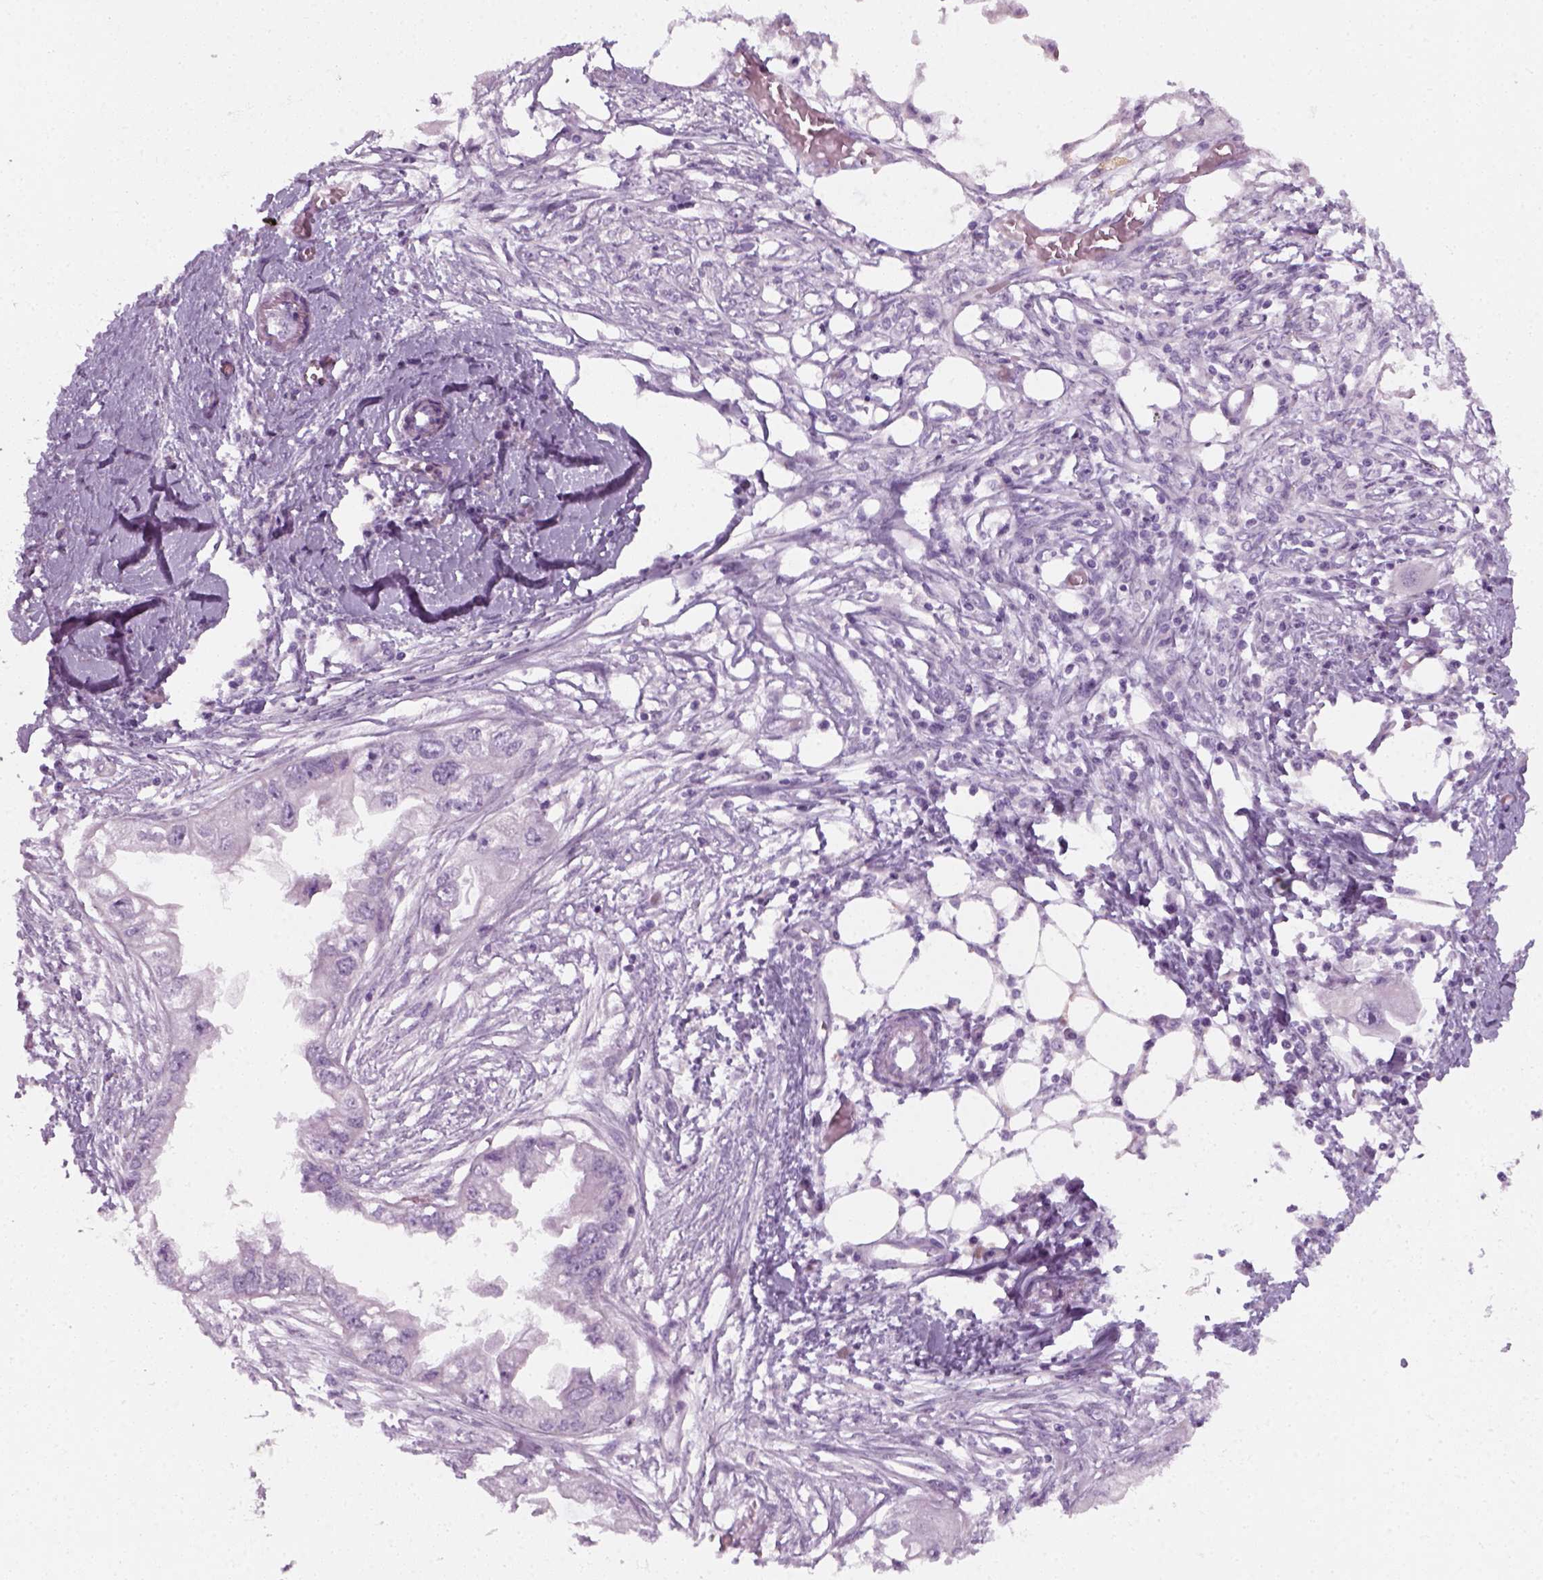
{"staining": {"intensity": "negative", "quantity": "none", "location": "none"}, "tissue": "endometrial cancer", "cell_type": "Tumor cells", "image_type": "cancer", "snomed": [{"axis": "morphology", "description": "Adenocarcinoma, NOS"}, {"axis": "morphology", "description": "Adenocarcinoma, metastatic, NOS"}, {"axis": "topography", "description": "Adipose tissue"}, {"axis": "topography", "description": "Endometrium"}], "caption": "A high-resolution image shows immunohistochemistry (IHC) staining of endometrial cancer, which demonstrates no significant expression in tumor cells. (DAB immunohistochemistry, high magnification).", "gene": "SLC12A5", "patient": {"sex": "female", "age": 67}}